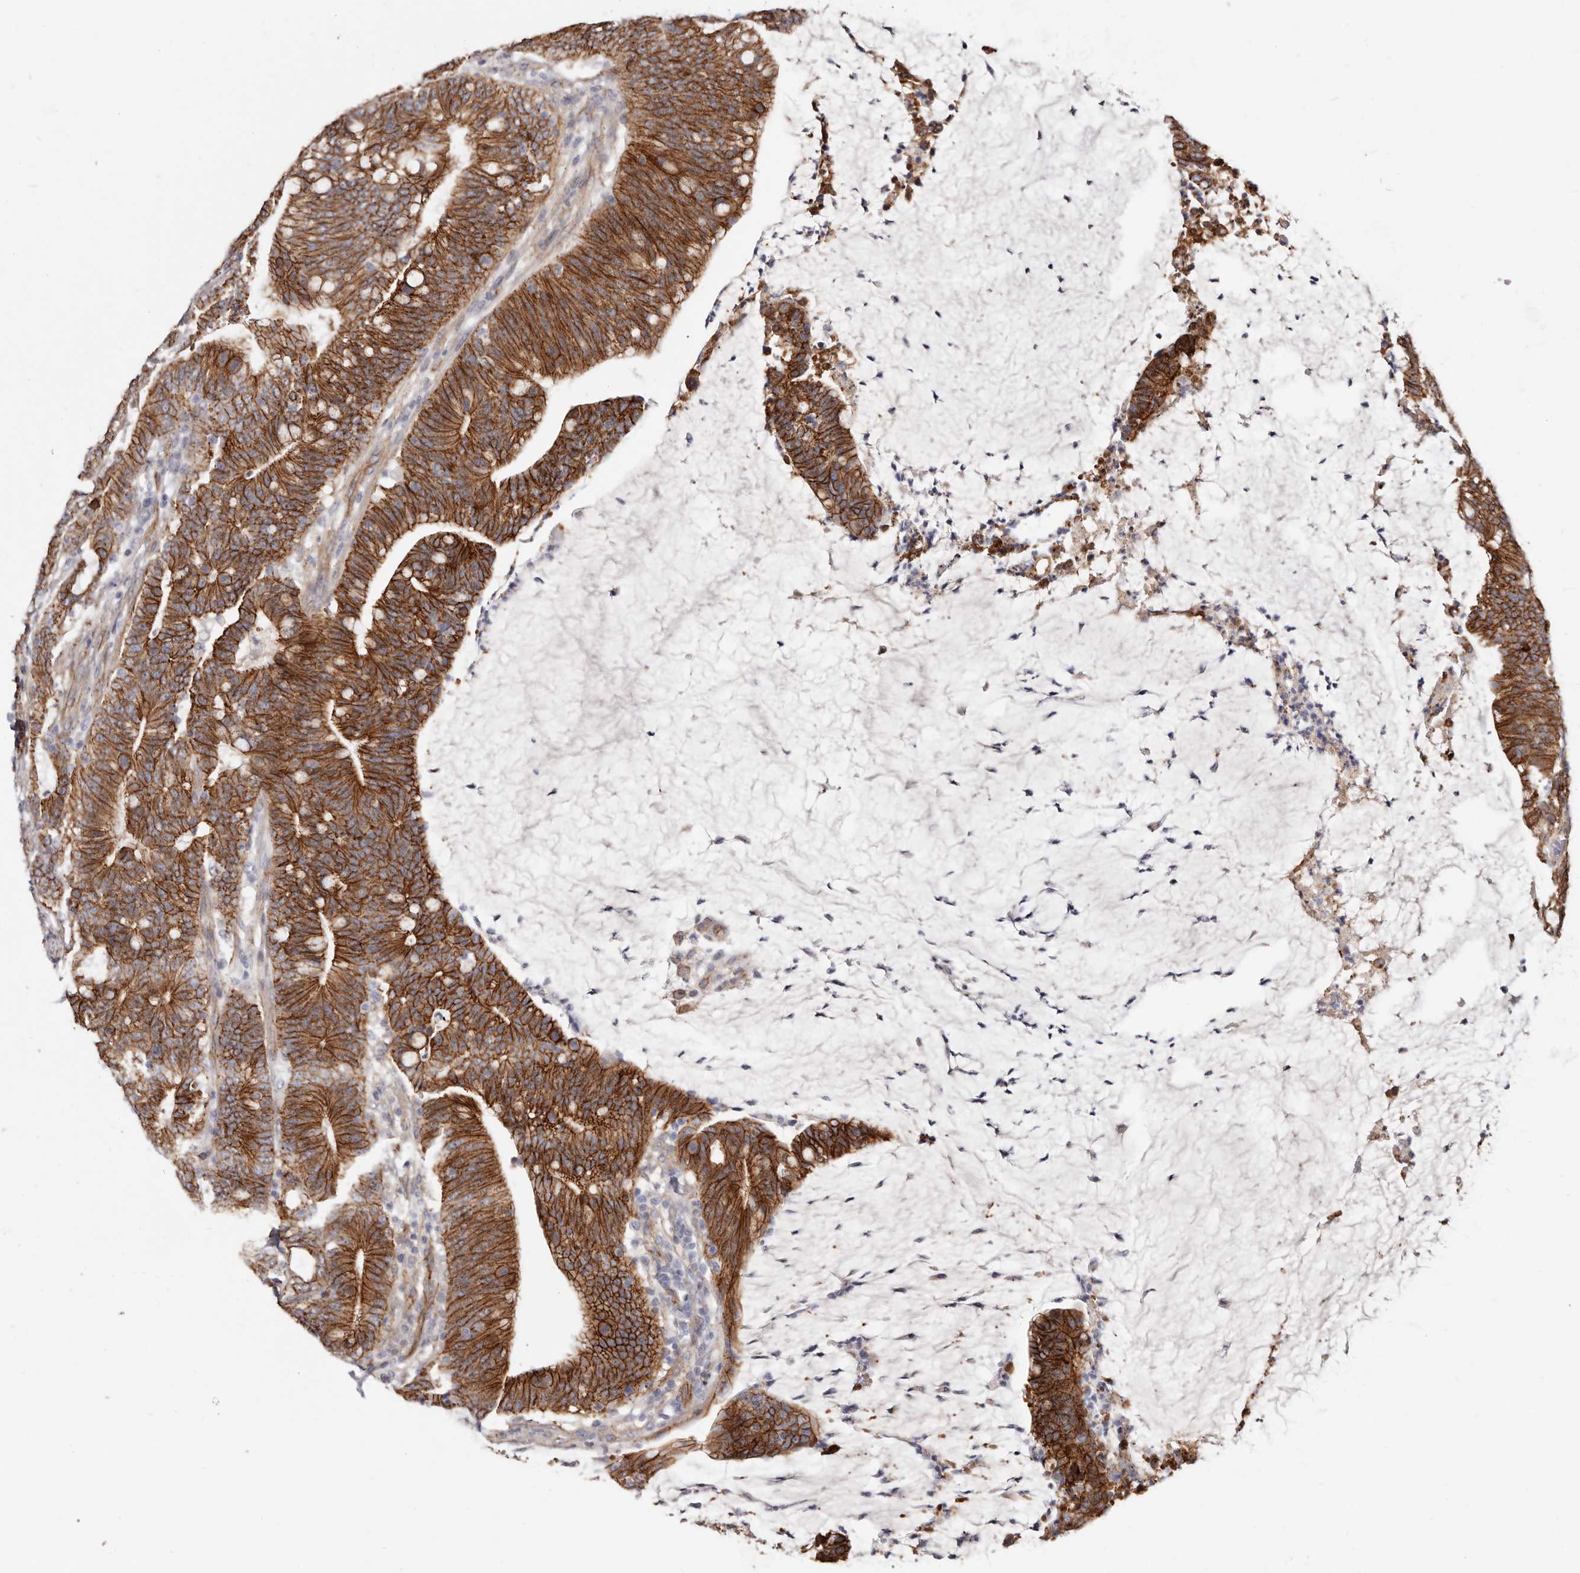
{"staining": {"intensity": "strong", "quantity": ">75%", "location": "cytoplasmic/membranous"}, "tissue": "colorectal cancer", "cell_type": "Tumor cells", "image_type": "cancer", "snomed": [{"axis": "morphology", "description": "Adenocarcinoma, NOS"}, {"axis": "topography", "description": "Colon"}], "caption": "Immunohistochemistry of colorectal adenocarcinoma exhibits high levels of strong cytoplasmic/membranous staining in about >75% of tumor cells.", "gene": "CTNNB1", "patient": {"sex": "female", "age": 66}}